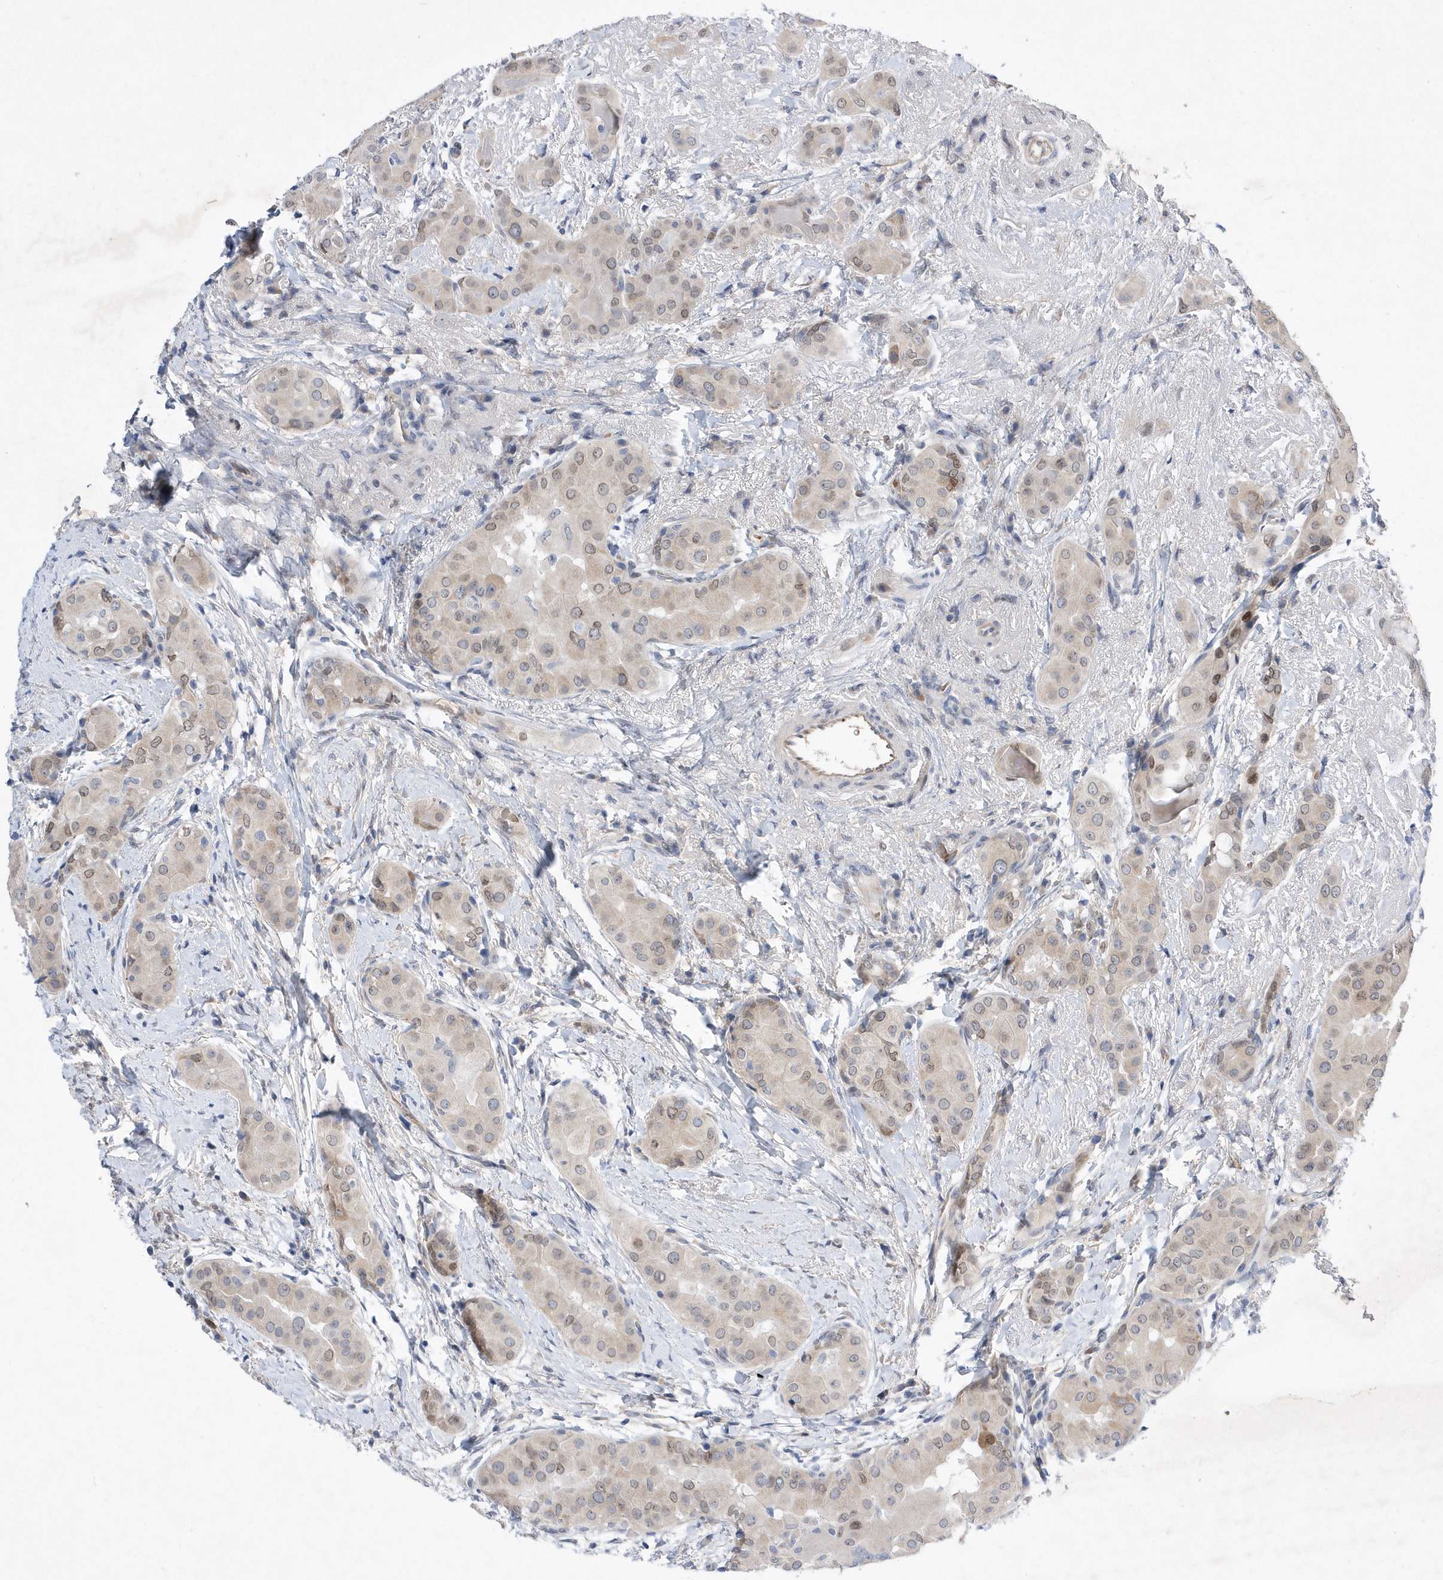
{"staining": {"intensity": "weak", "quantity": "<25%", "location": "nuclear"}, "tissue": "thyroid cancer", "cell_type": "Tumor cells", "image_type": "cancer", "snomed": [{"axis": "morphology", "description": "Papillary adenocarcinoma, NOS"}, {"axis": "topography", "description": "Thyroid gland"}], "caption": "Protein analysis of thyroid cancer (papillary adenocarcinoma) exhibits no significant expression in tumor cells.", "gene": "ZNF875", "patient": {"sex": "male", "age": 33}}